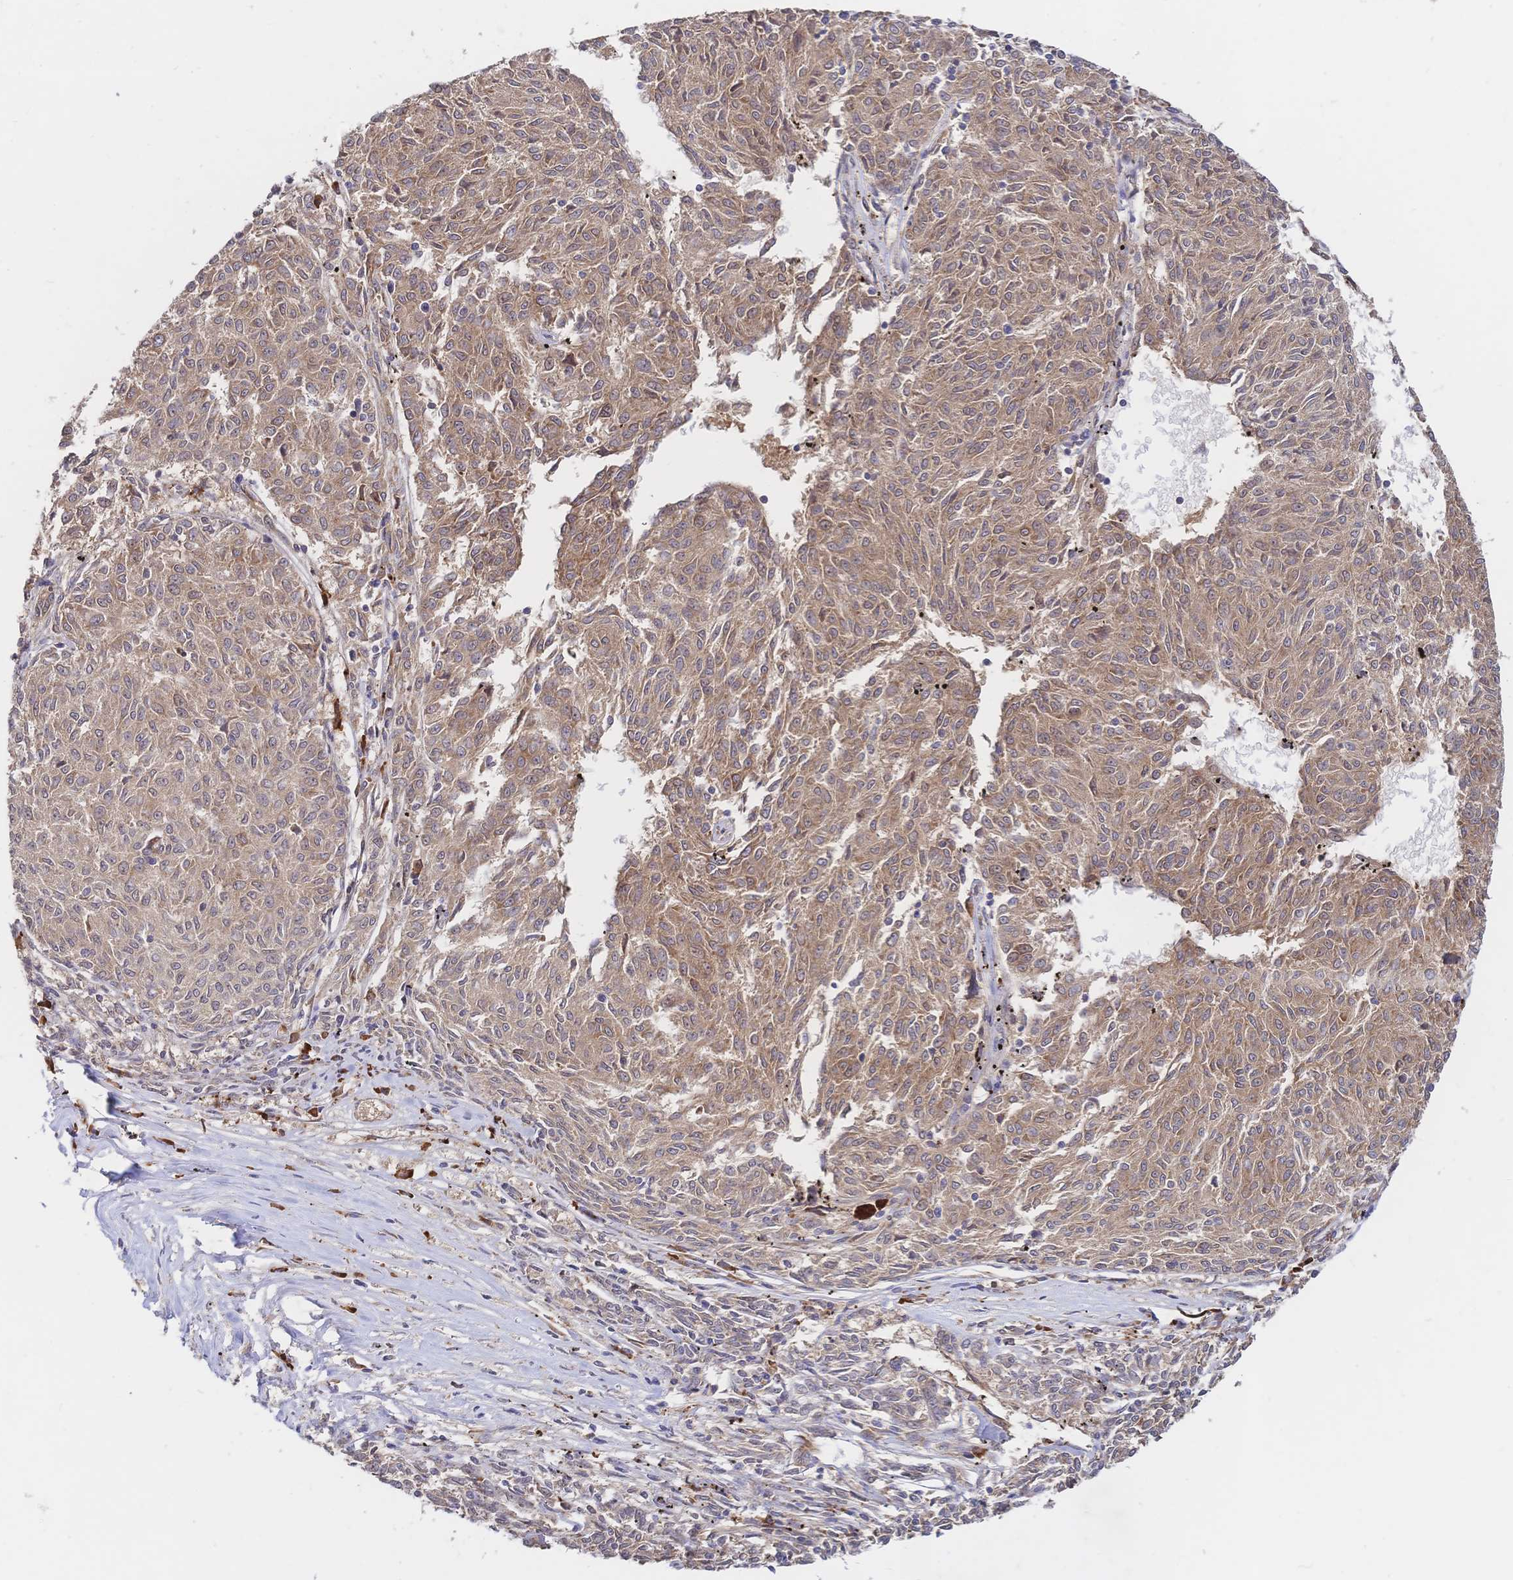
{"staining": {"intensity": "moderate", "quantity": ">75%", "location": "cytoplasmic/membranous"}, "tissue": "melanoma", "cell_type": "Tumor cells", "image_type": "cancer", "snomed": [{"axis": "morphology", "description": "Malignant melanoma, NOS"}, {"axis": "topography", "description": "Skin"}], "caption": "A brown stain shows moderate cytoplasmic/membranous positivity of a protein in malignant melanoma tumor cells. (DAB (3,3'-diaminobenzidine) = brown stain, brightfield microscopy at high magnification).", "gene": "LMO4", "patient": {"sex": "female", "age": 72}}